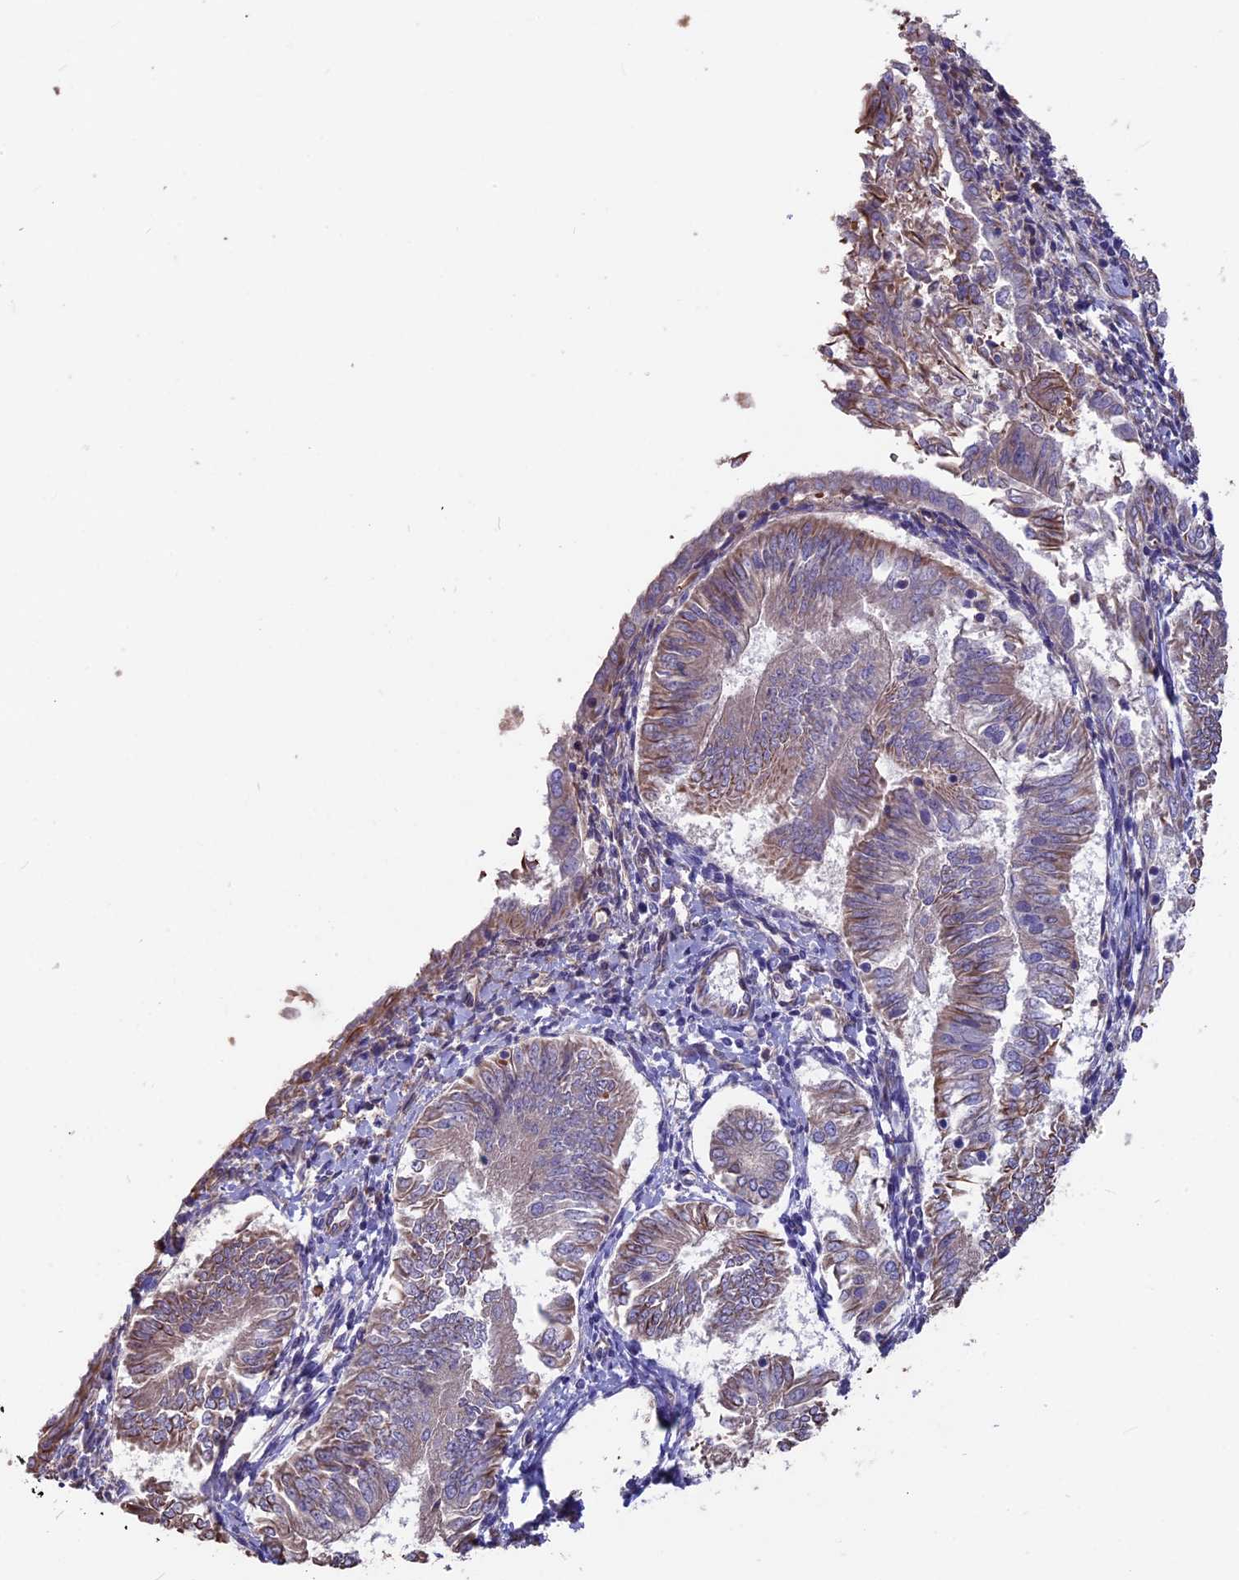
{"staining": {"intensity": "weak", "quantity": ">75%", "location": "cytoplasmic/membranous"}, "tissue": "endometrial cancer", "cell_type": "Tumor cells", "image_type": "cancer", "snomed": [{"axis": "morphology", "description": "Adenocarcinoma, NOS"}, {"axis": "topography", "description": "Endometrium"}], "caption": "DAB immunohistochemical staining of adenocarcinoma (endometrial) demonstrates weak cytoplasmic/membranous protein positivity in approximately >75% of tumor cells.", "gene": "SEH1L", "patient": {"sex": "female", "age": 58}}